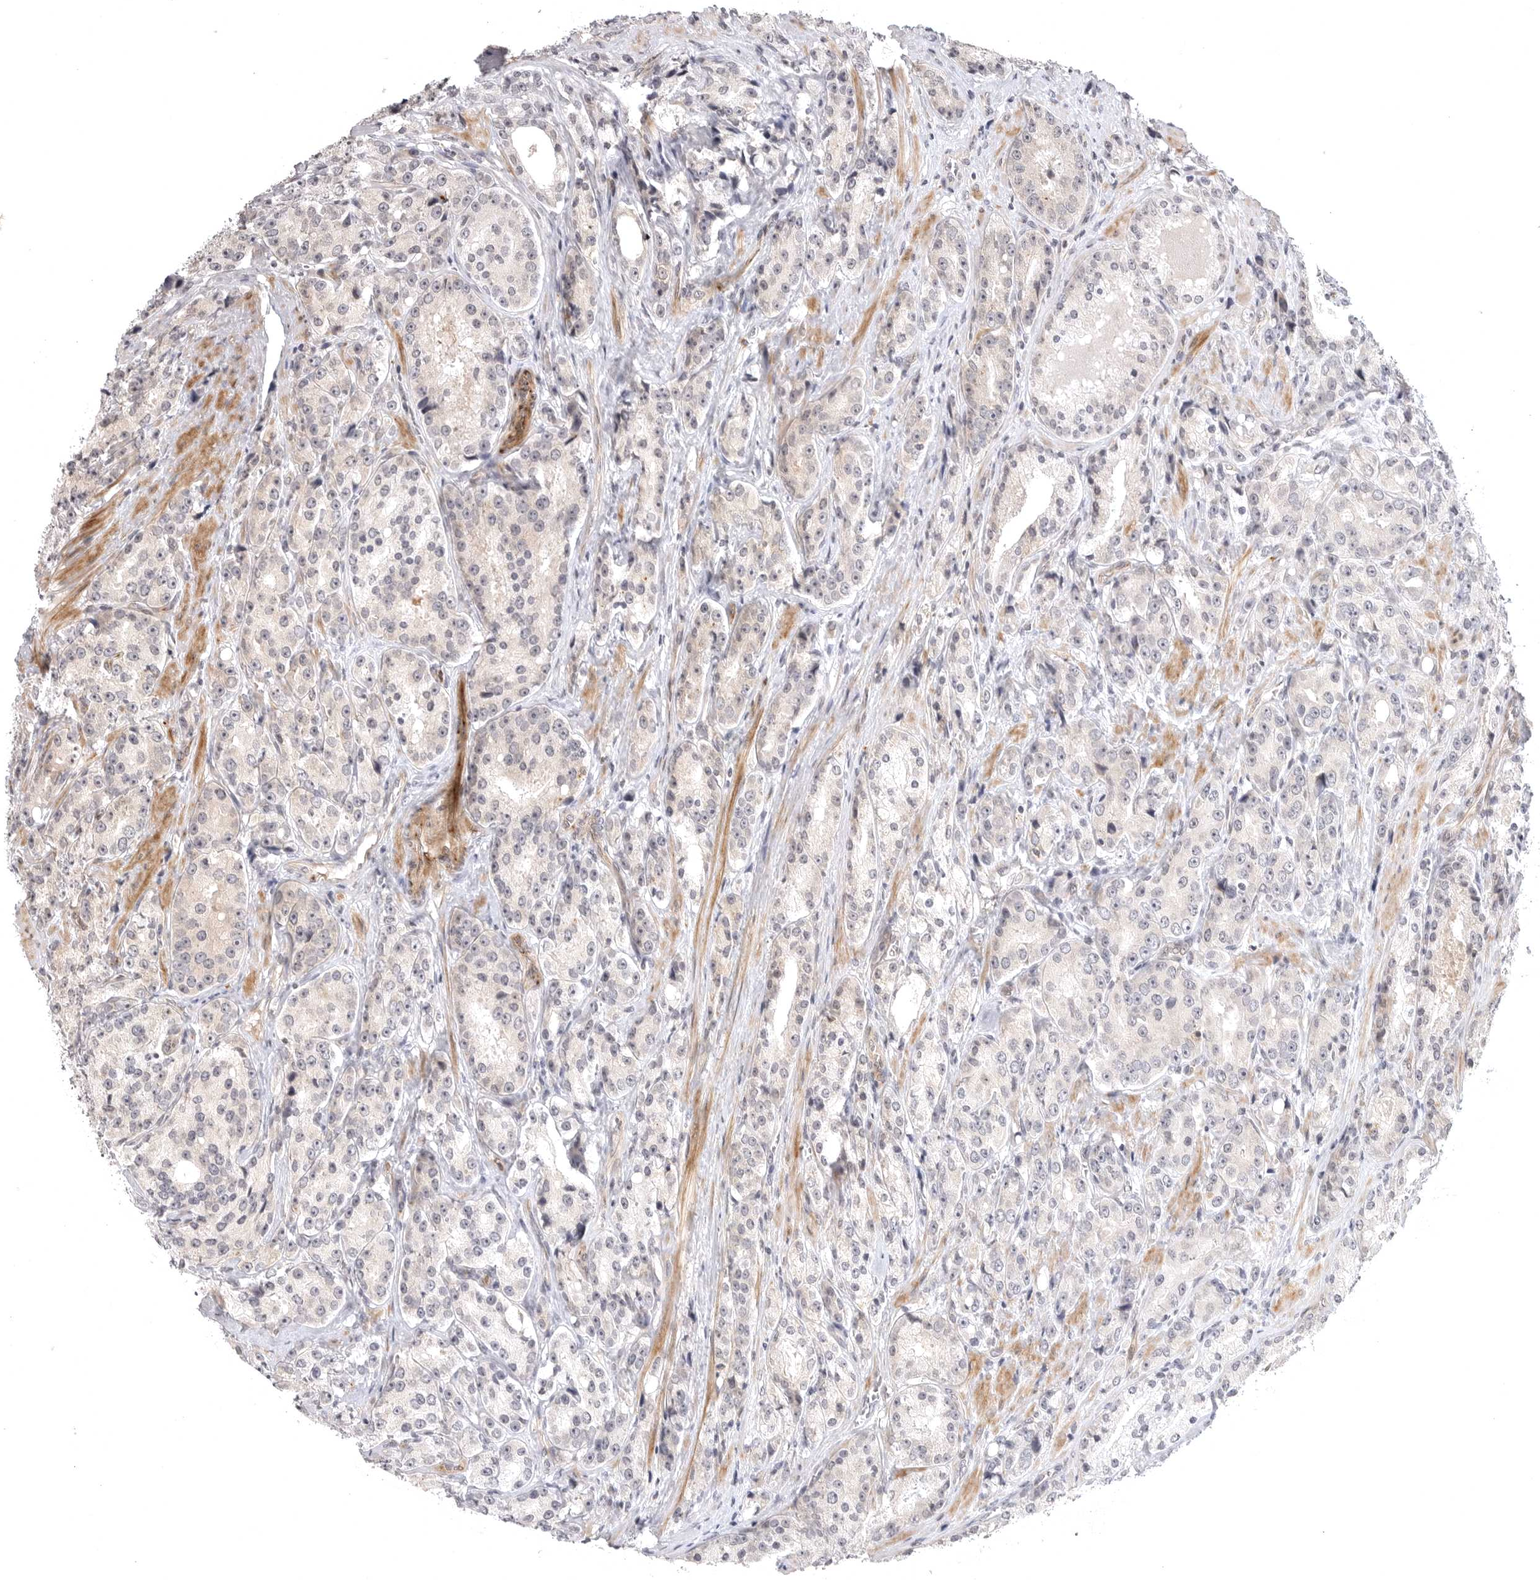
{"staining": {"intensity": "negative", "quantity": "none", "location": "none"}, "tissue": "prostate cancer", "cell_type": "Tumor cells", "image_type": "cancer", "snomed": [{"axis": "morphology", "description": "Adenocarcinoma, High grade"}, {"axis": "topography", "description": "Prostate"}], "caption": "DAB immunohistochemical staining of prostate high-grade adenocarcinoma displays no significant staining in tumor cells.", "gene": "CD300LD", "patient": {"sex": "male", "age": 60}}